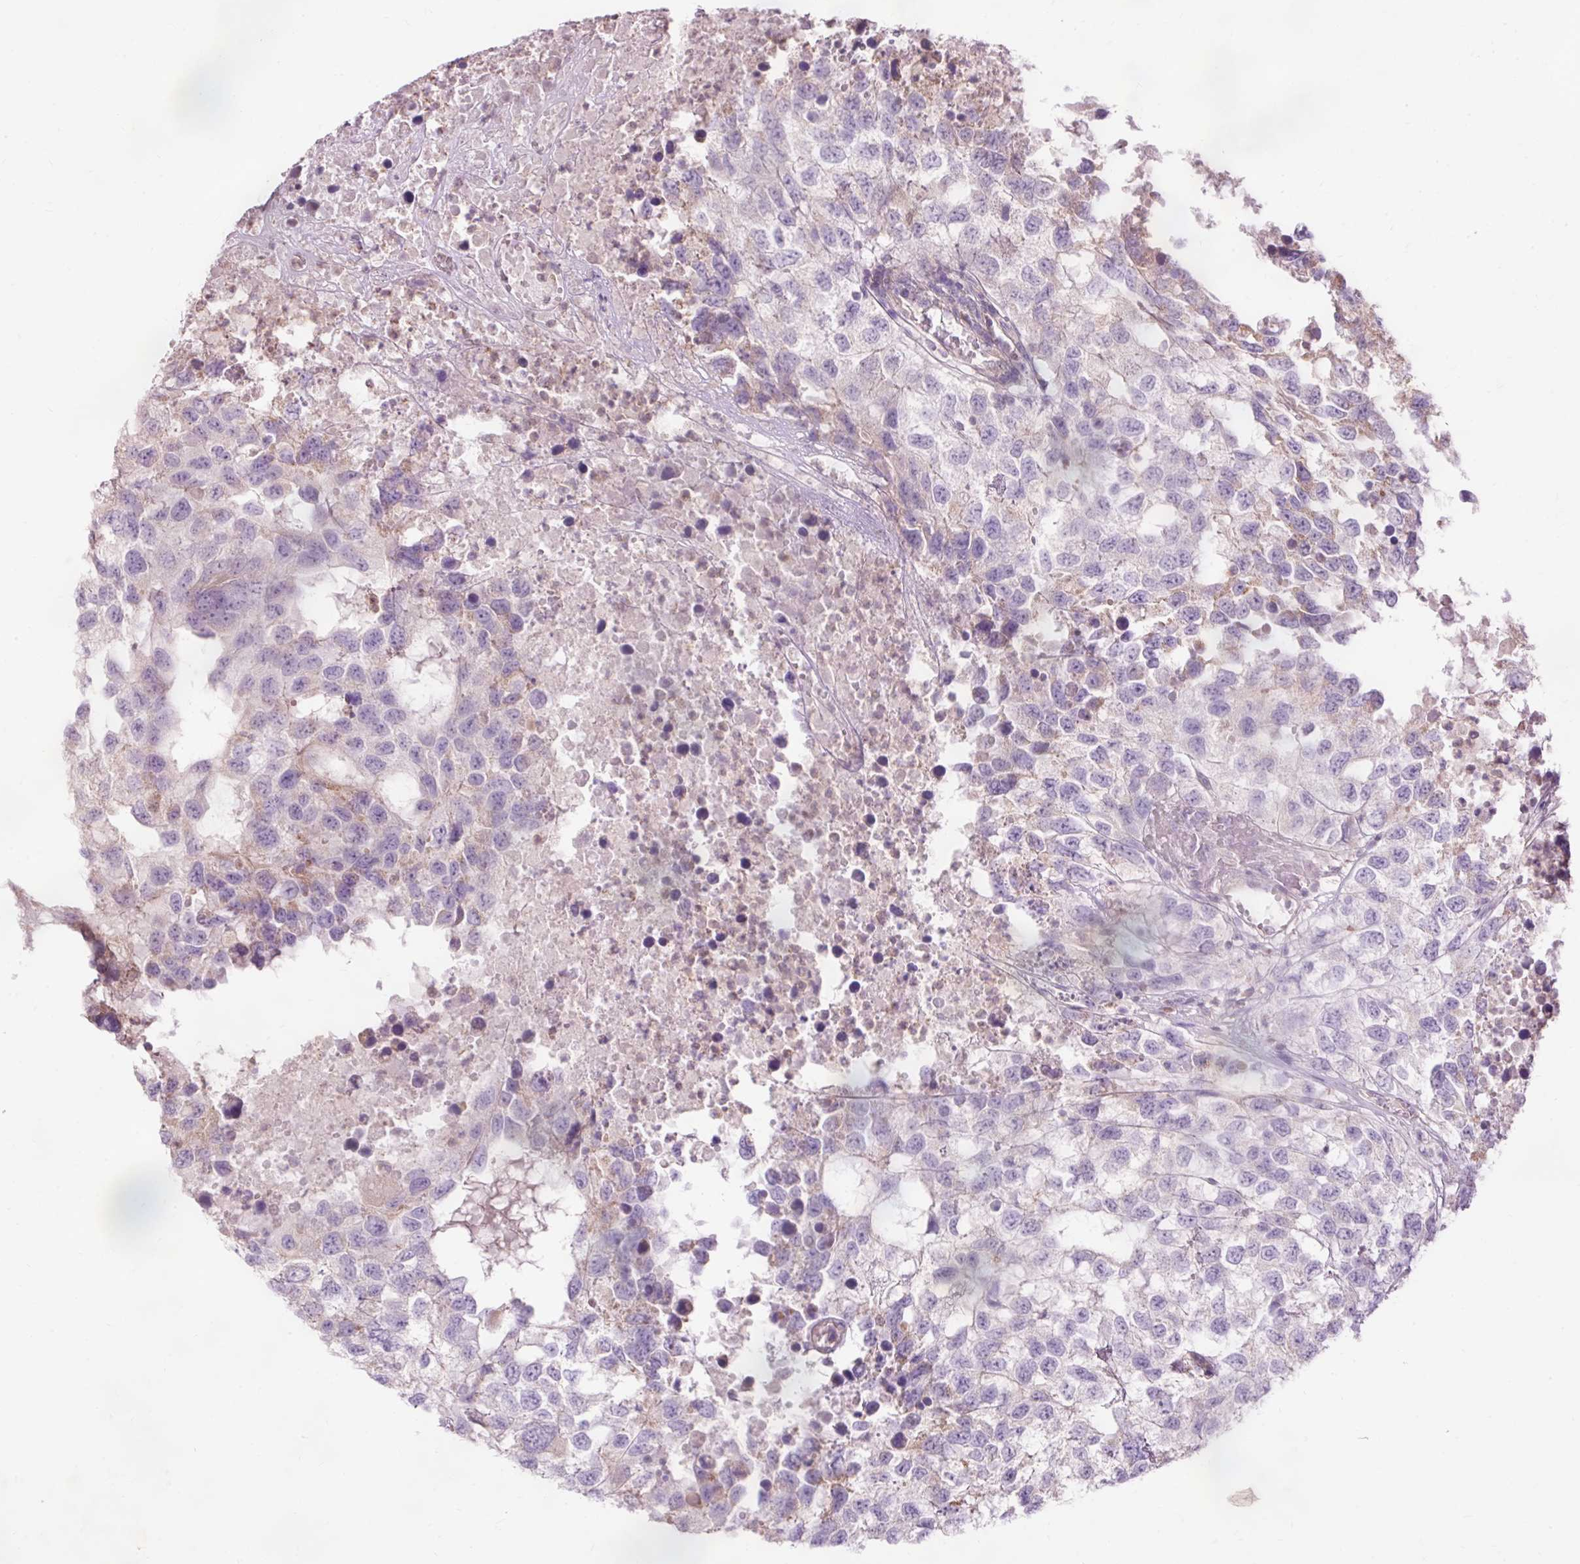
{"staining": {"intensity": "negative", "quantity": "none", "location": "none"}, "tissue": "testis cancer", "cell_type": "Tumor cells", "image_type": "cancer", "snomed": [{"axis": "morphology", "description": "Carcinoma, Embryonal, NOS"}, {"axis": "topography", "description": "Testis"}], "caption": "A high-resolution histopathology image shows immunohistochemistry (IHC) staining of testis cancer, which shows no significant positivity in tumor cells. (Brightfield microscopy of DAB IHC at high magnification).", "gene": "PRDX5", "patient": {"sex": "male", "age": 83}}